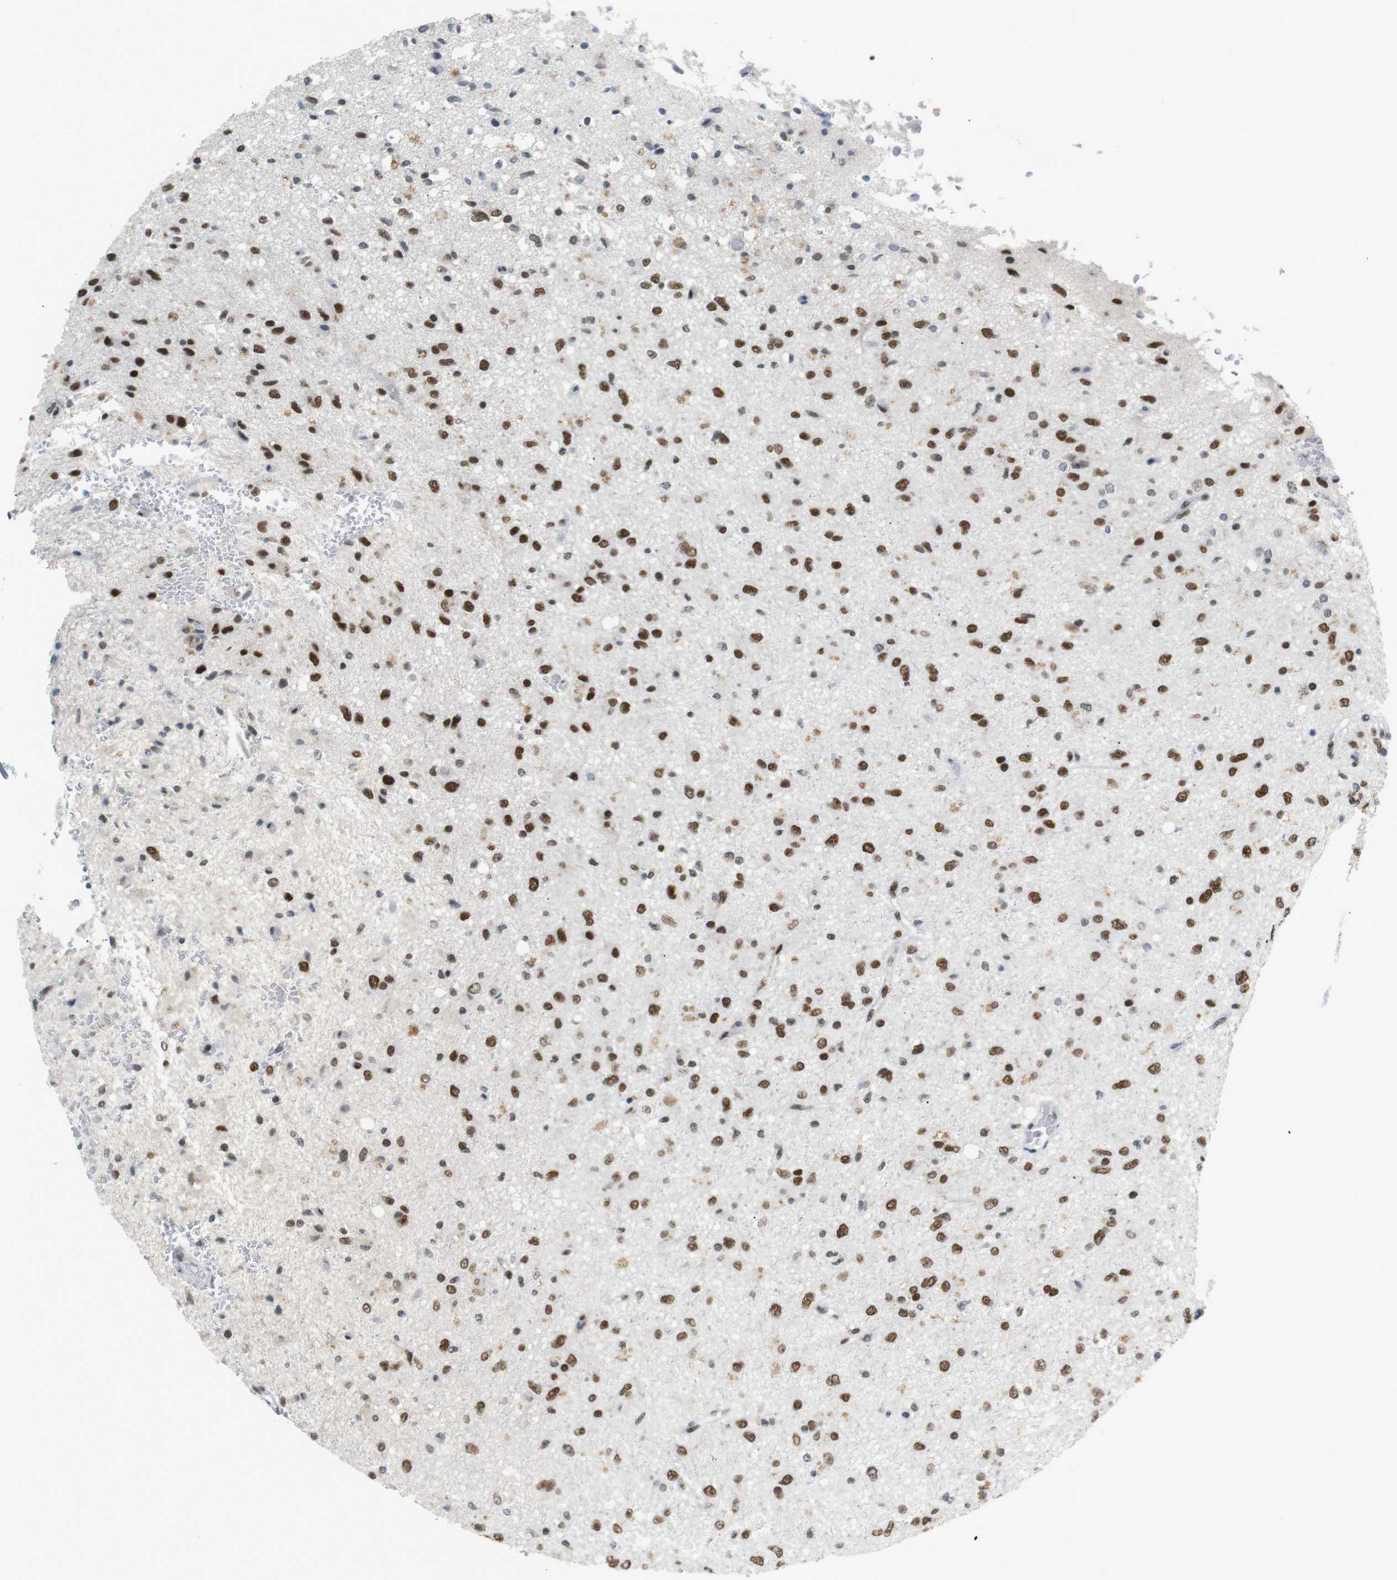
{"staining": {"intensity": "strong", "quantity": ">75%", "location": "nuclear"}, "tissue": "glioma", "cell_type": "Tumor cells", "image_type": "cancer", "snomed": [{"axis": "morphology", "description": "Glioma, malignant, Low grade"}, {"axis": "topography", "description": "Brain"}], "caption": "Immunohistochemical staining of glioma demonstrates strong nuclear protein staining in approximately >75% of tumor cells.", "gene": "RIOX2", "patient": {"sex": "male", "age": 77}}